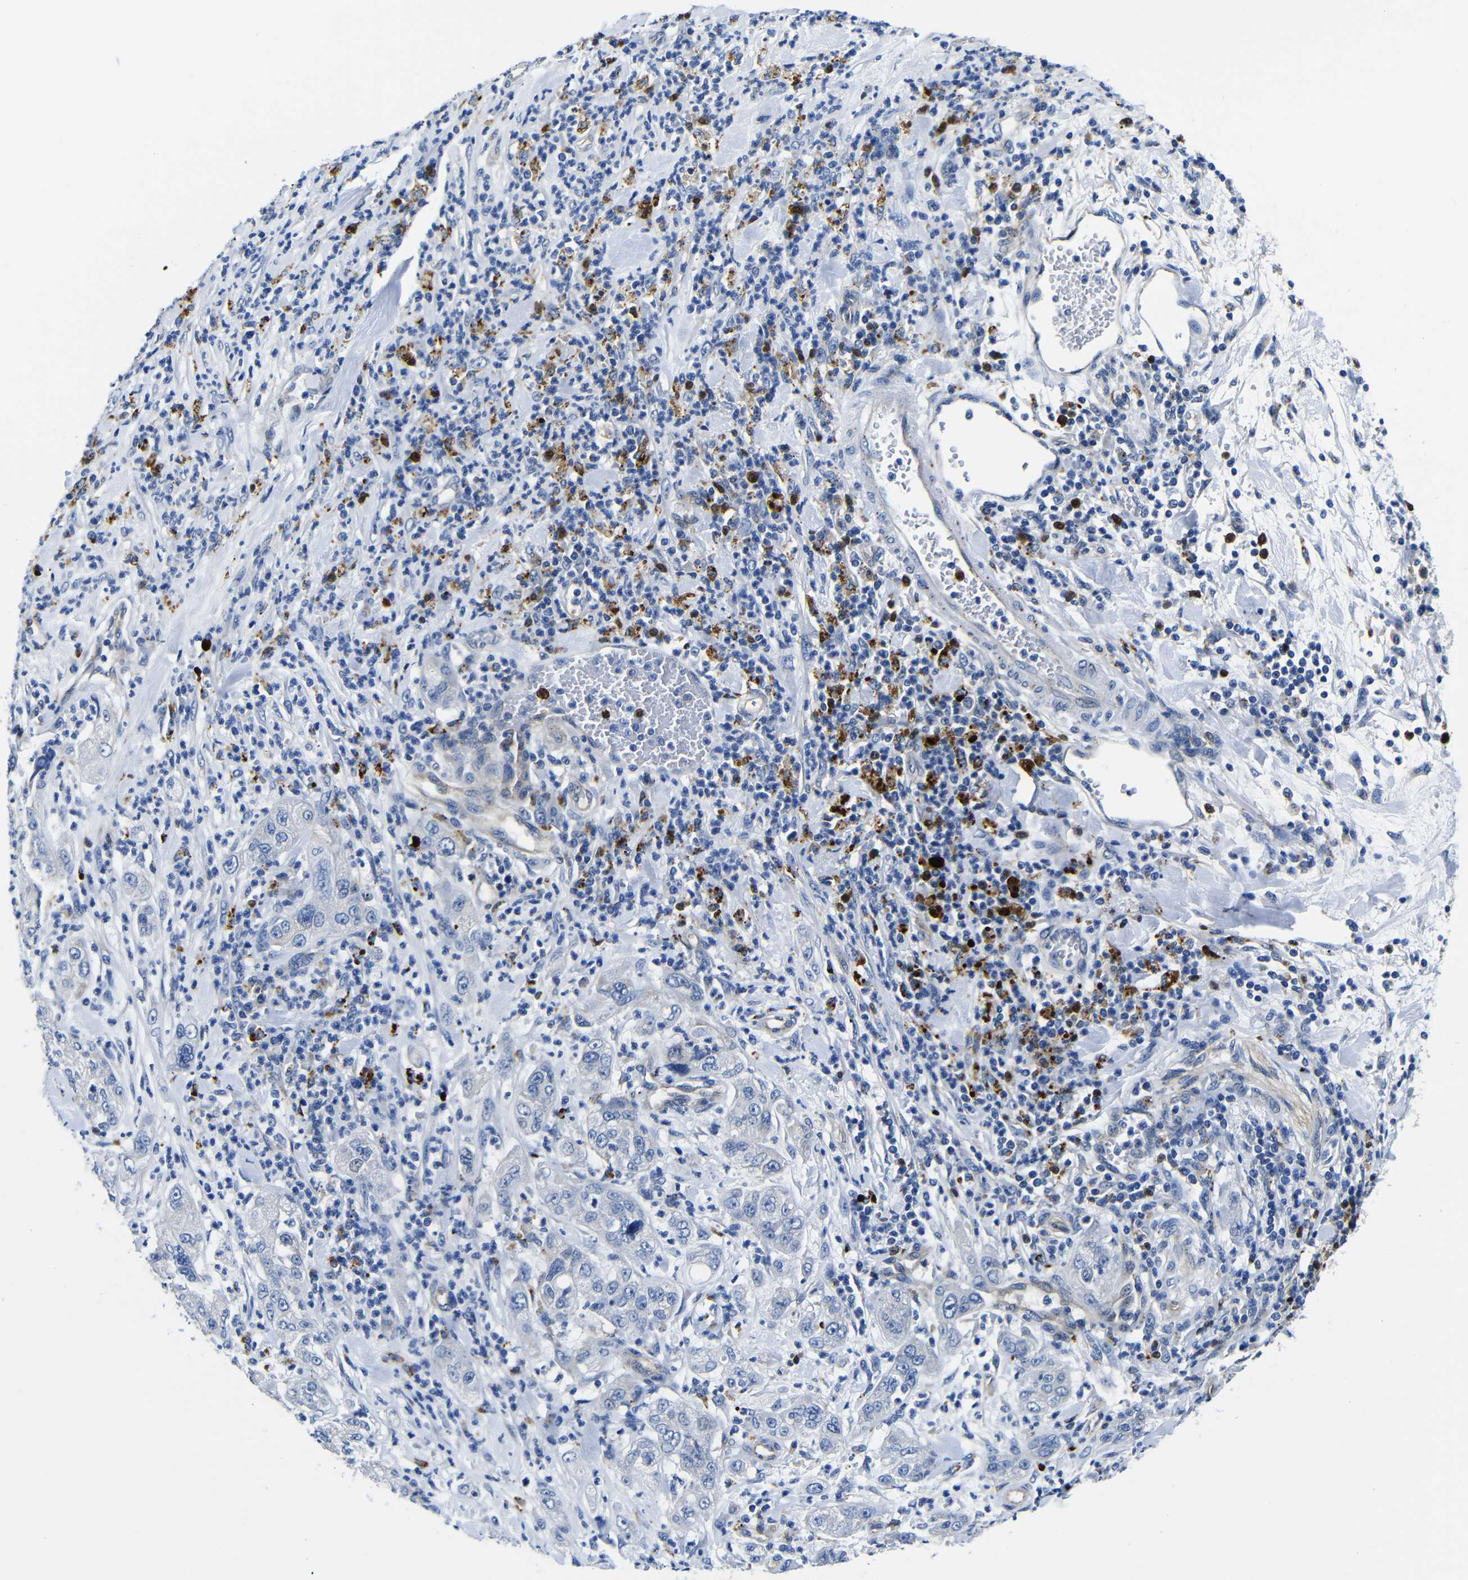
{"staining": {"intensity": "negative", "quantity": "none", "location": "none"}, "tissue": "pancreatic cancer", "cell_type": "Tumor cells", "image_type": "cancer", "snomed": [{"axis": "morphology", "description": "Adenocarcinoma, NOS"}, {"axis": "topography", "description": "Pancreas"}], "caption": "A high-resolution histopathology image shows IHC staining of pancreatic cancer, which demonstrates no significant positivity in tumor cells. (DAB (3,3'-diaminobenzidine) immunohistochemistry (IHC) with hematoxylin counter stain).", "gene": "GIMAP2", "patient": {"sex": "female", "age": 78}}